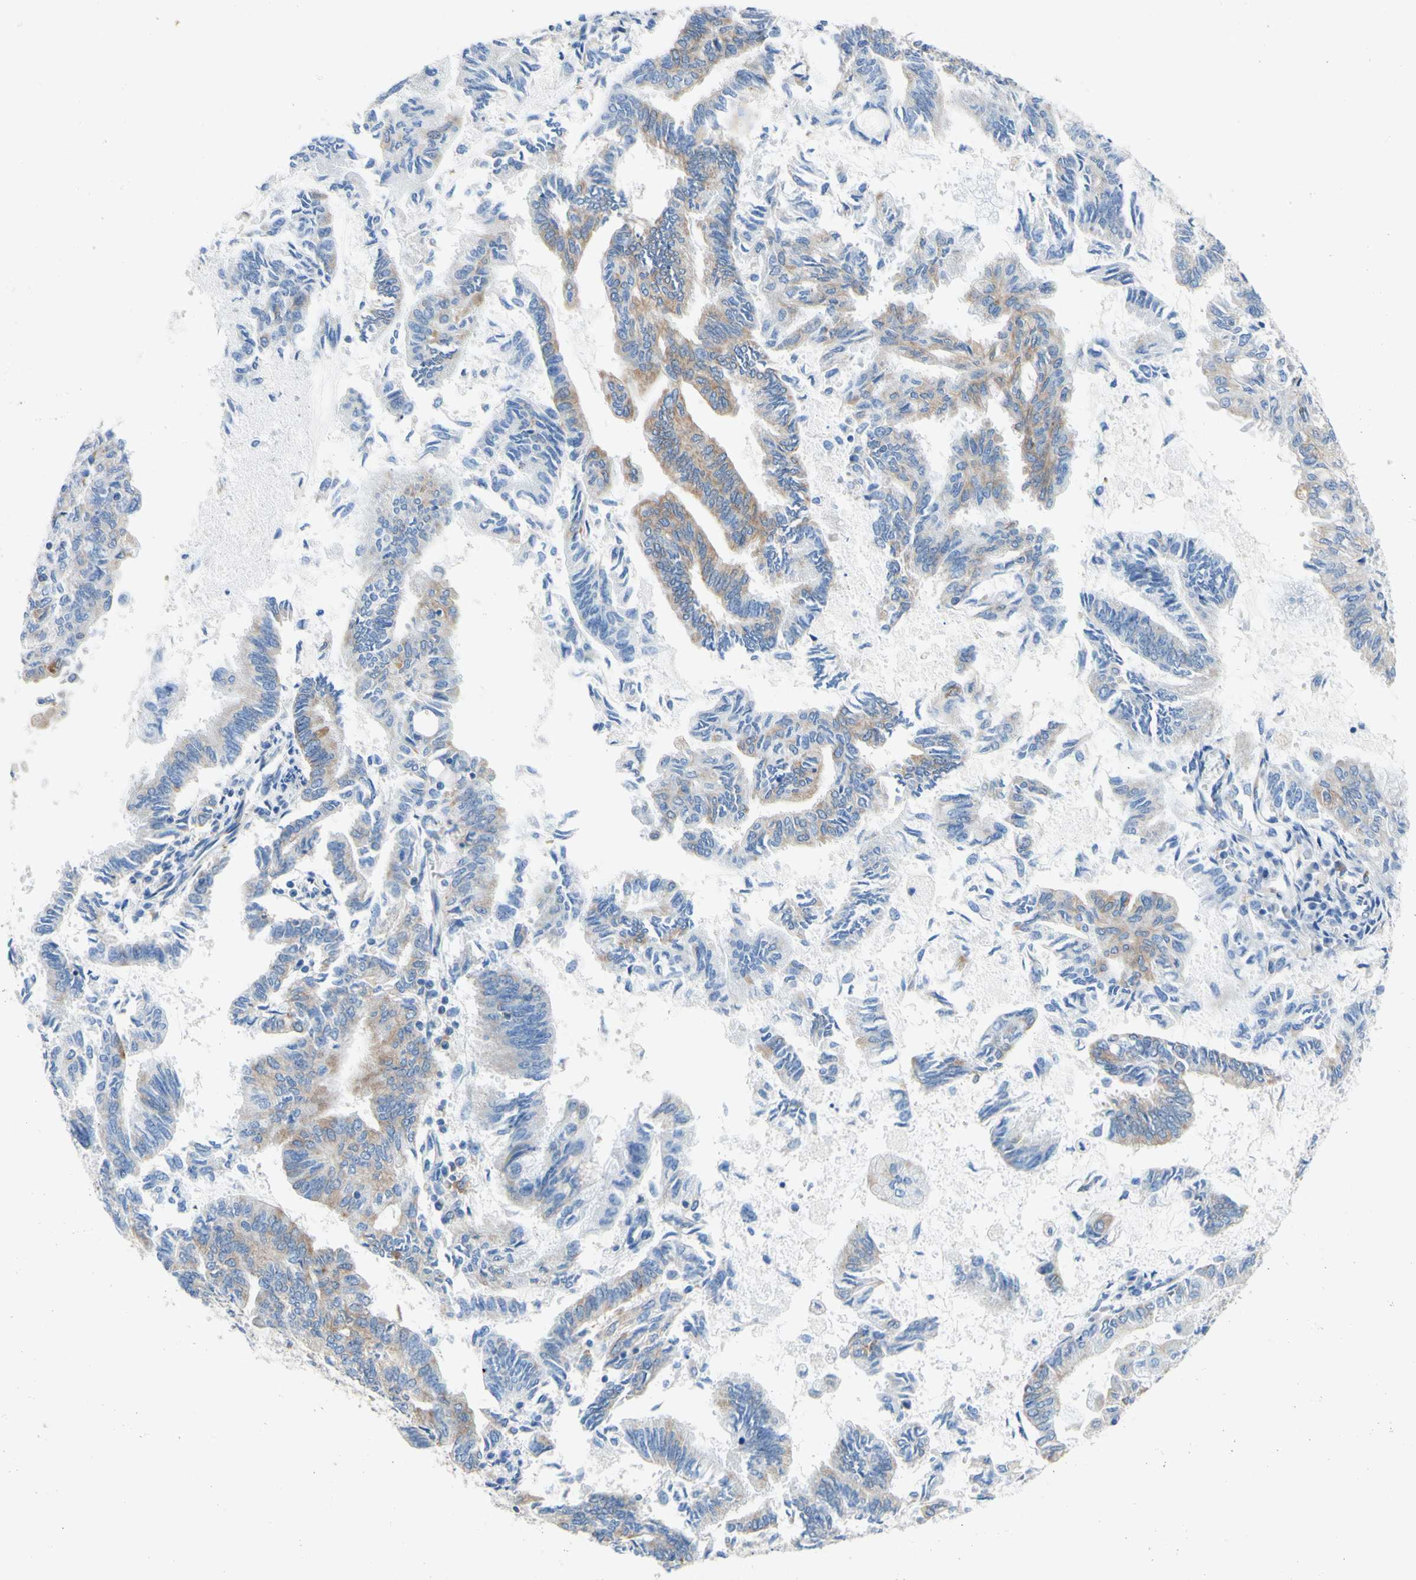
{"staining": {"intensity": "moderate", "quantity": "<25%", "location": "cytoplasmic/membranous"}, "tissue": "endometrial cancer", "cell_type": "Tumor cells", "image_type": "cancer", "snomed": [{"axis": "morphology", "description": "Adenocarcinoma, NOS"}, {"axis": "topography", "description": "Endometrium"}], "caption": "This photomicrograph displays IHC staining of human endometrial cancer (adenocarcinoma), with low moderate cytoplasmic/membranous expression in about <25% of tumor cells.", "gene": "RETREG2", "patient": {"sex": "female", "age": 86}}